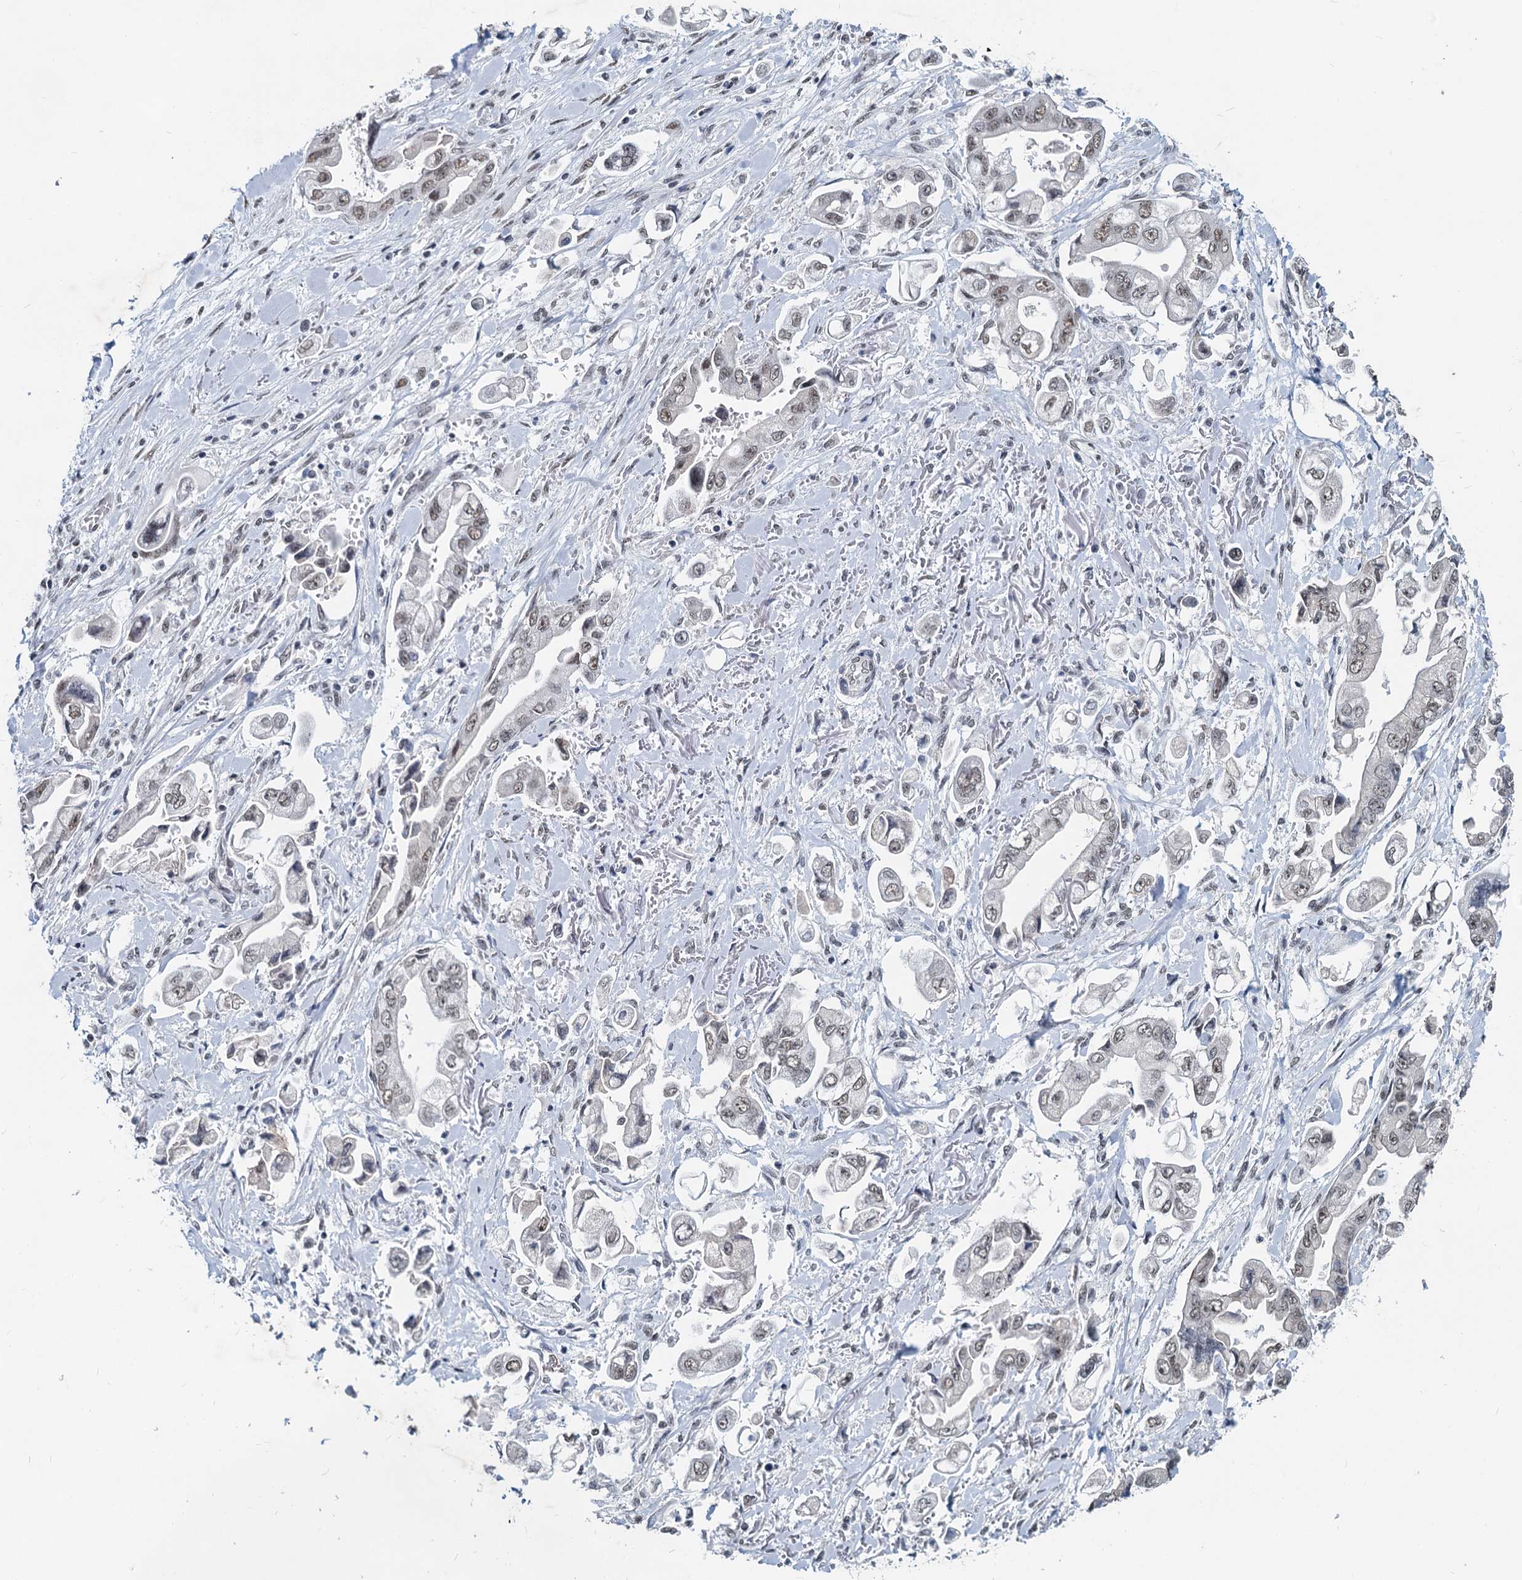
{"staining": {"intensity": "weak", "quantity": "25%-75%", "location": "nuclear"}, "tissue": "stomach cancer", "cell_type": "Tumor cells", "image_type": "cancer", "snomed": [{"axis": "morphology", "description": "Adenocarcinoma, NOS"}, {"axis": "topography", "description": "Stomach"}], "caption": "Protein expression analysis of stomach cancer (adenocarcinoma) exhibits weak nuclear positivity in approximately 25%-75% of tumor cells.", "gene": "METTL14", "patient": {"sex": "male", "age": 62}}